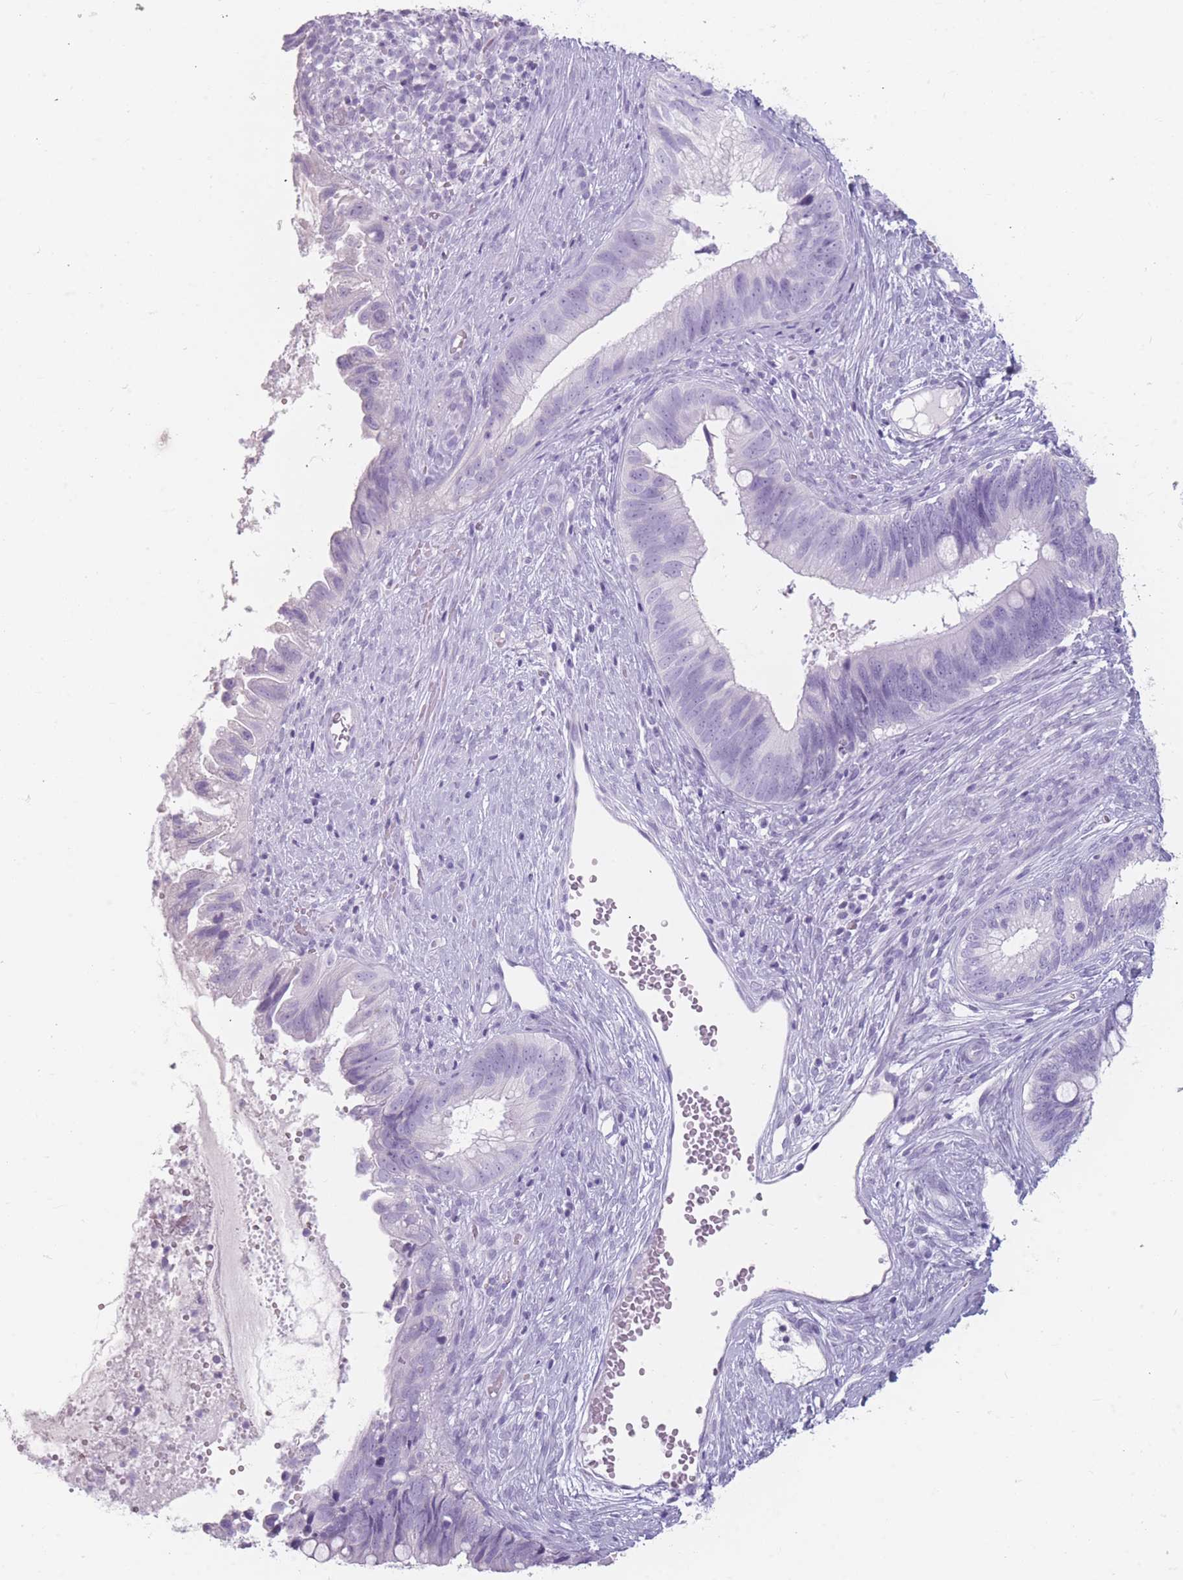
{"staining": {"intensity": "negative", "quantity": "none", "location": "none"}, "tissue": "cervical cancer", "cell_type": "Tumor cells", "image_type": "cancer", "snomed": [{"axis": "morphology", "description": "Adenocarcinoma, NOS"}, {"axis": "topography", "description": "Cervix"}], "caption": "Immunohistochemistry (IHC) of cervical adenocarcinoma displays no staining in tumor cells. (Brightfield microscopy of DAB immunohistochemistry (IHC) at high magnification).", "gene": "CCNO", "patient": {"sex": "female", "age": 42}}